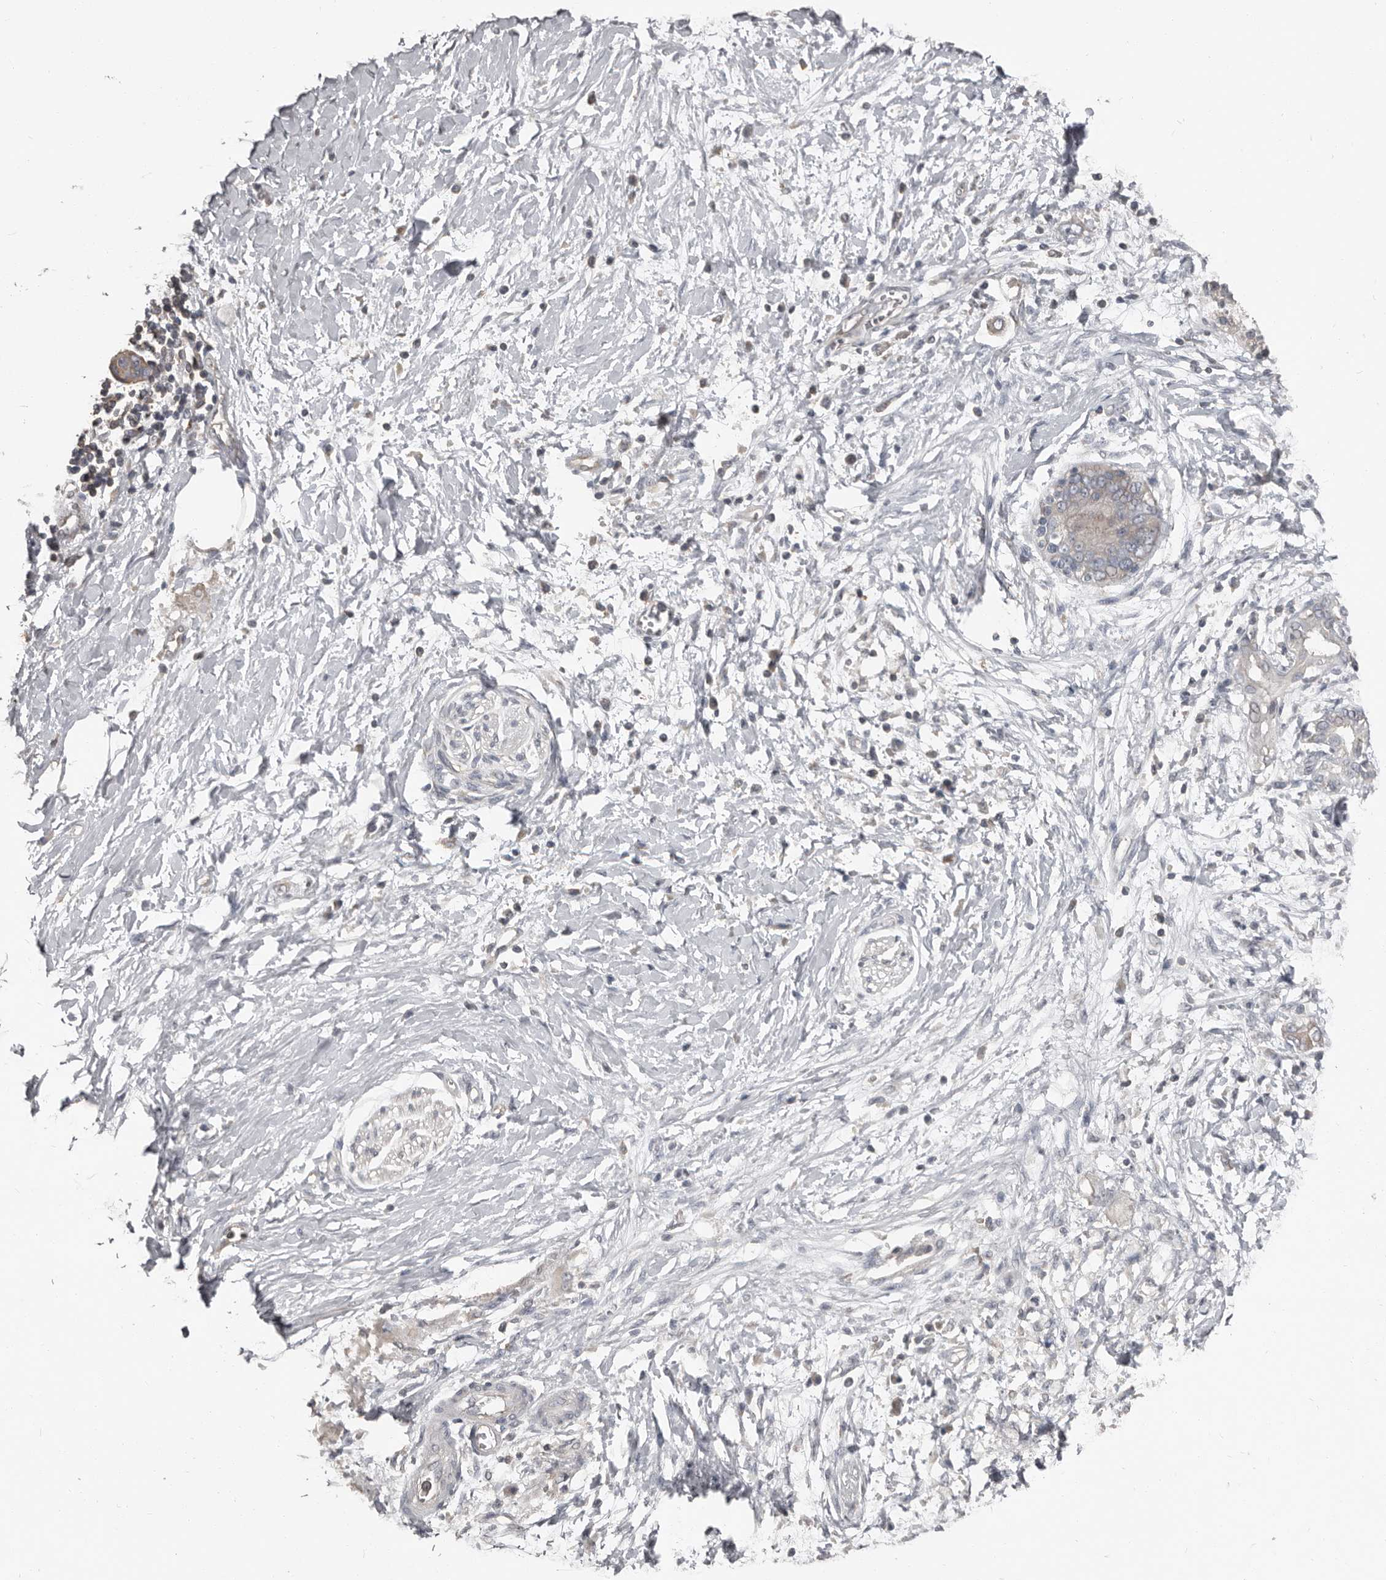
{"staining": {"intensity": "negative", "quantity": "none", "location": "none"}, "tissue": "pancreatic cancer", "cell_type": "Tumor cells", "image_type": "cancer", "snomed": [{"axis": "morphology", "description": "Normal tissue, NOS"}, {"axis": "morphology", "description": "Adenocarcinoma, NOS"}, {"axis": "topography", "description": "Pancreas"}, {"axis": "topography", "description": "Peripheral nerve tissue"}], "caption": "Tumor cells show no significant protein positivity in pancreatic cancer.", "gene": "CA6", "patient": {"sex": "male", "age": 59}}